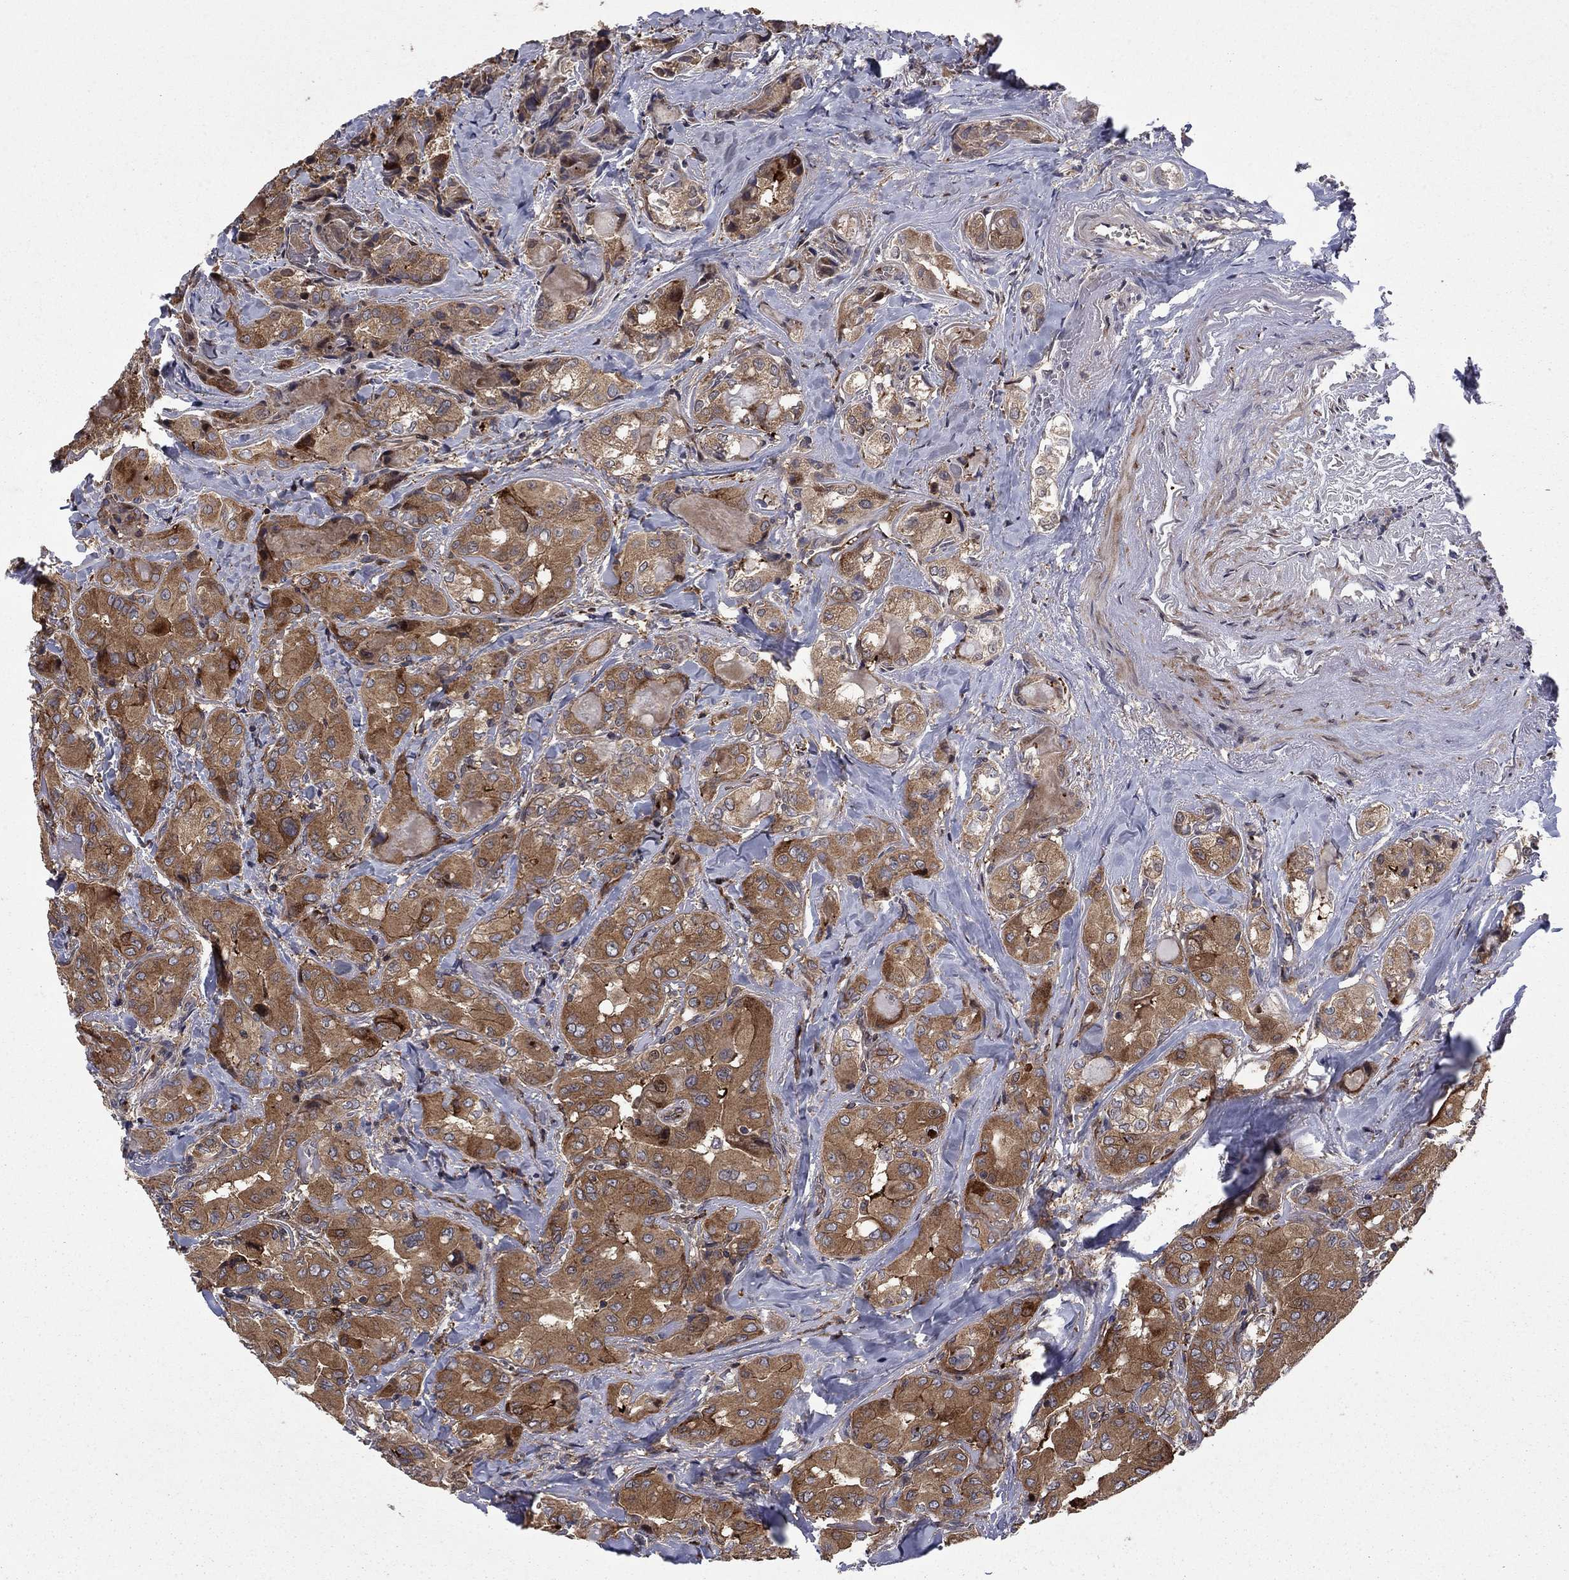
{"staining": {"intensity": "moderate", "quantity": ">75%", "location": "cytoplasmic/membranous"}, "tissue": "thyroid cancer", "cell_type": "Tumor cells", "image_type": "cancer", "snomed": [{"axis": "morphology", "description": "Normal tissue, NOS"}, {"axis": "morphology", "description": "Papillary adenocarcinoma, NOS"}, {"axis": "topography", "description": "Thyroid gland"}], "caption": "DAB immunohistochemical staining of human thyroid cancer displays moderate cytoplasmic/membranous protein staining in about >75% of tumor cells.", "gene": "HDAC4", "patient": {"sex": "female", "age": 66}}